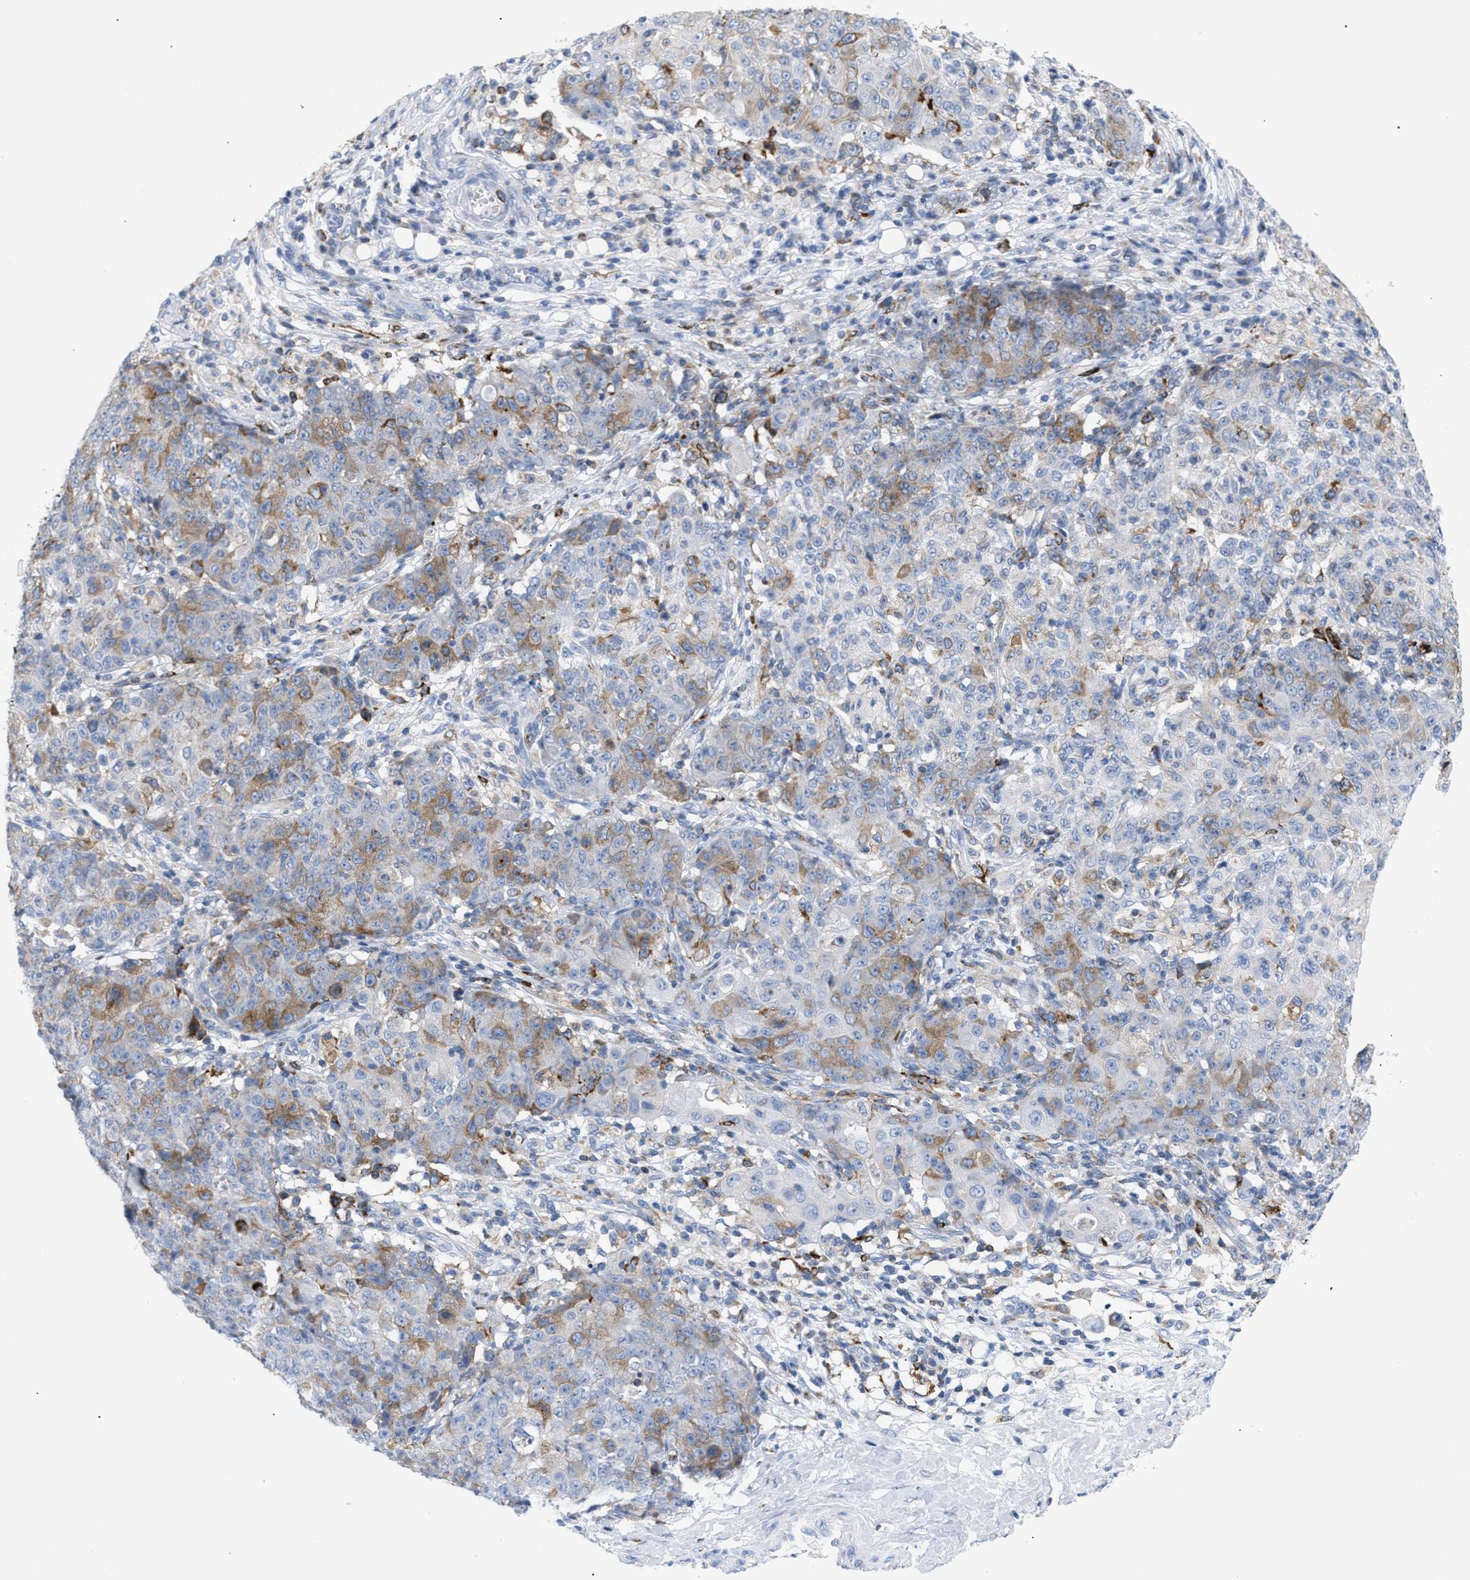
{"staining": {"intensity": "weak", "quantity": "25%-75%", "location": "cytoplasmic/membranous"}, "tissue": "ovarian cancer", "cell_type": "Tumor cells", "image_type": "cancer", "snomed": [{"axis": "morphology", "description": "Carcinoma, endometroid"}, {"axis": "topography", "description": "Ovary"}], "caption": "This micrograph demonstrates endometroid carcinoma (ovarian) stained with immunohistochemistry to label a protein in brown. The cytoplasmic/membranous of tumor cells show weak positivity for the protein. Nuclei are counter-stained blue.", "gene": "TACC3", "patient": {"sex": "female", "age": 42}}